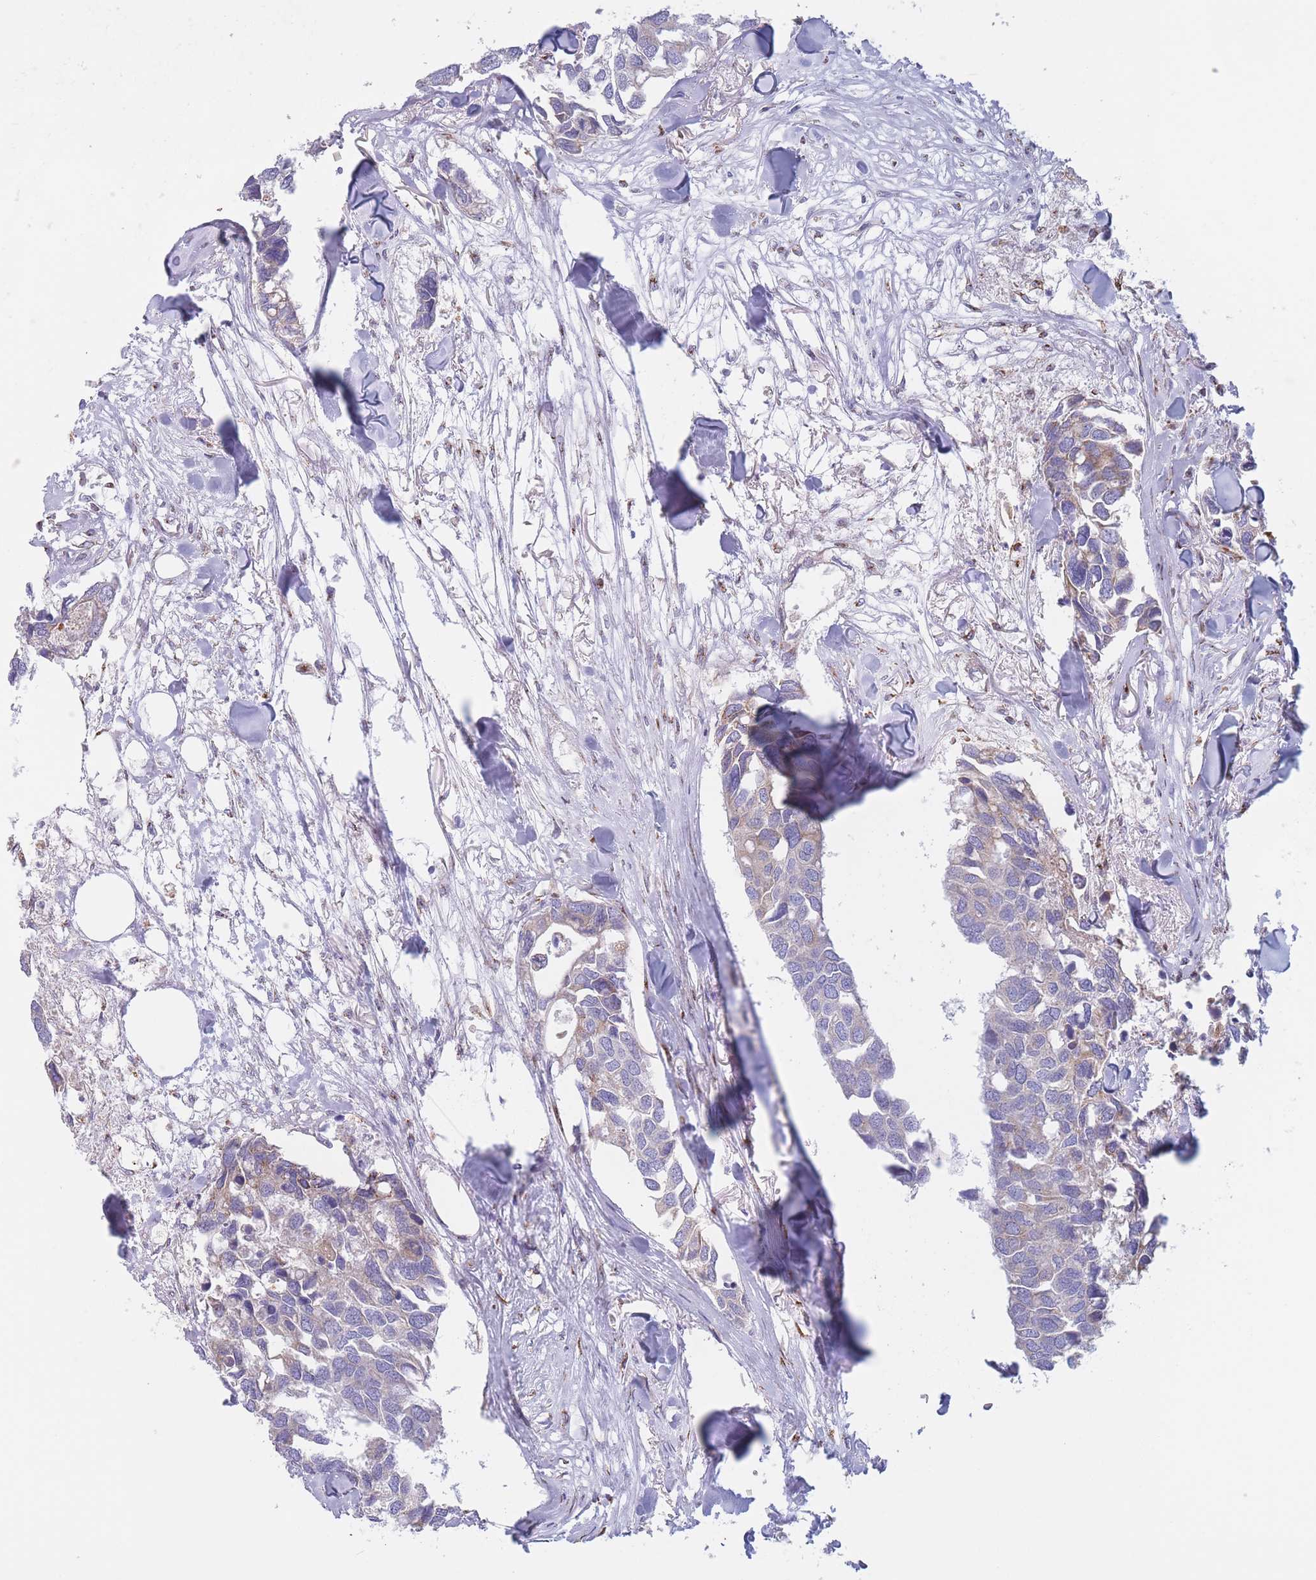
{"staining": {"intensity": "negative", "quantity": "none", "location": "none"}, "tissue": "breast cancer", "cell_type": "Tumor cells", "image_type": "cancer", "snomed": [{"axis": "morphology", "description": "Duct carcinoma"}, {"axis": "topography", "description": "Breast"}], "caption": "DAB (3,3'-diaminobenzidine) immunohistochemical staining of breast cancer (infiltrating ductal carcinoma) shows no significant expression in tumor cells. (Immunohistochemistry (ihc), brightfield microscopy, high magnification).", "gene": "MRPL30", "patient": {"sex": "female", "age": 83}}